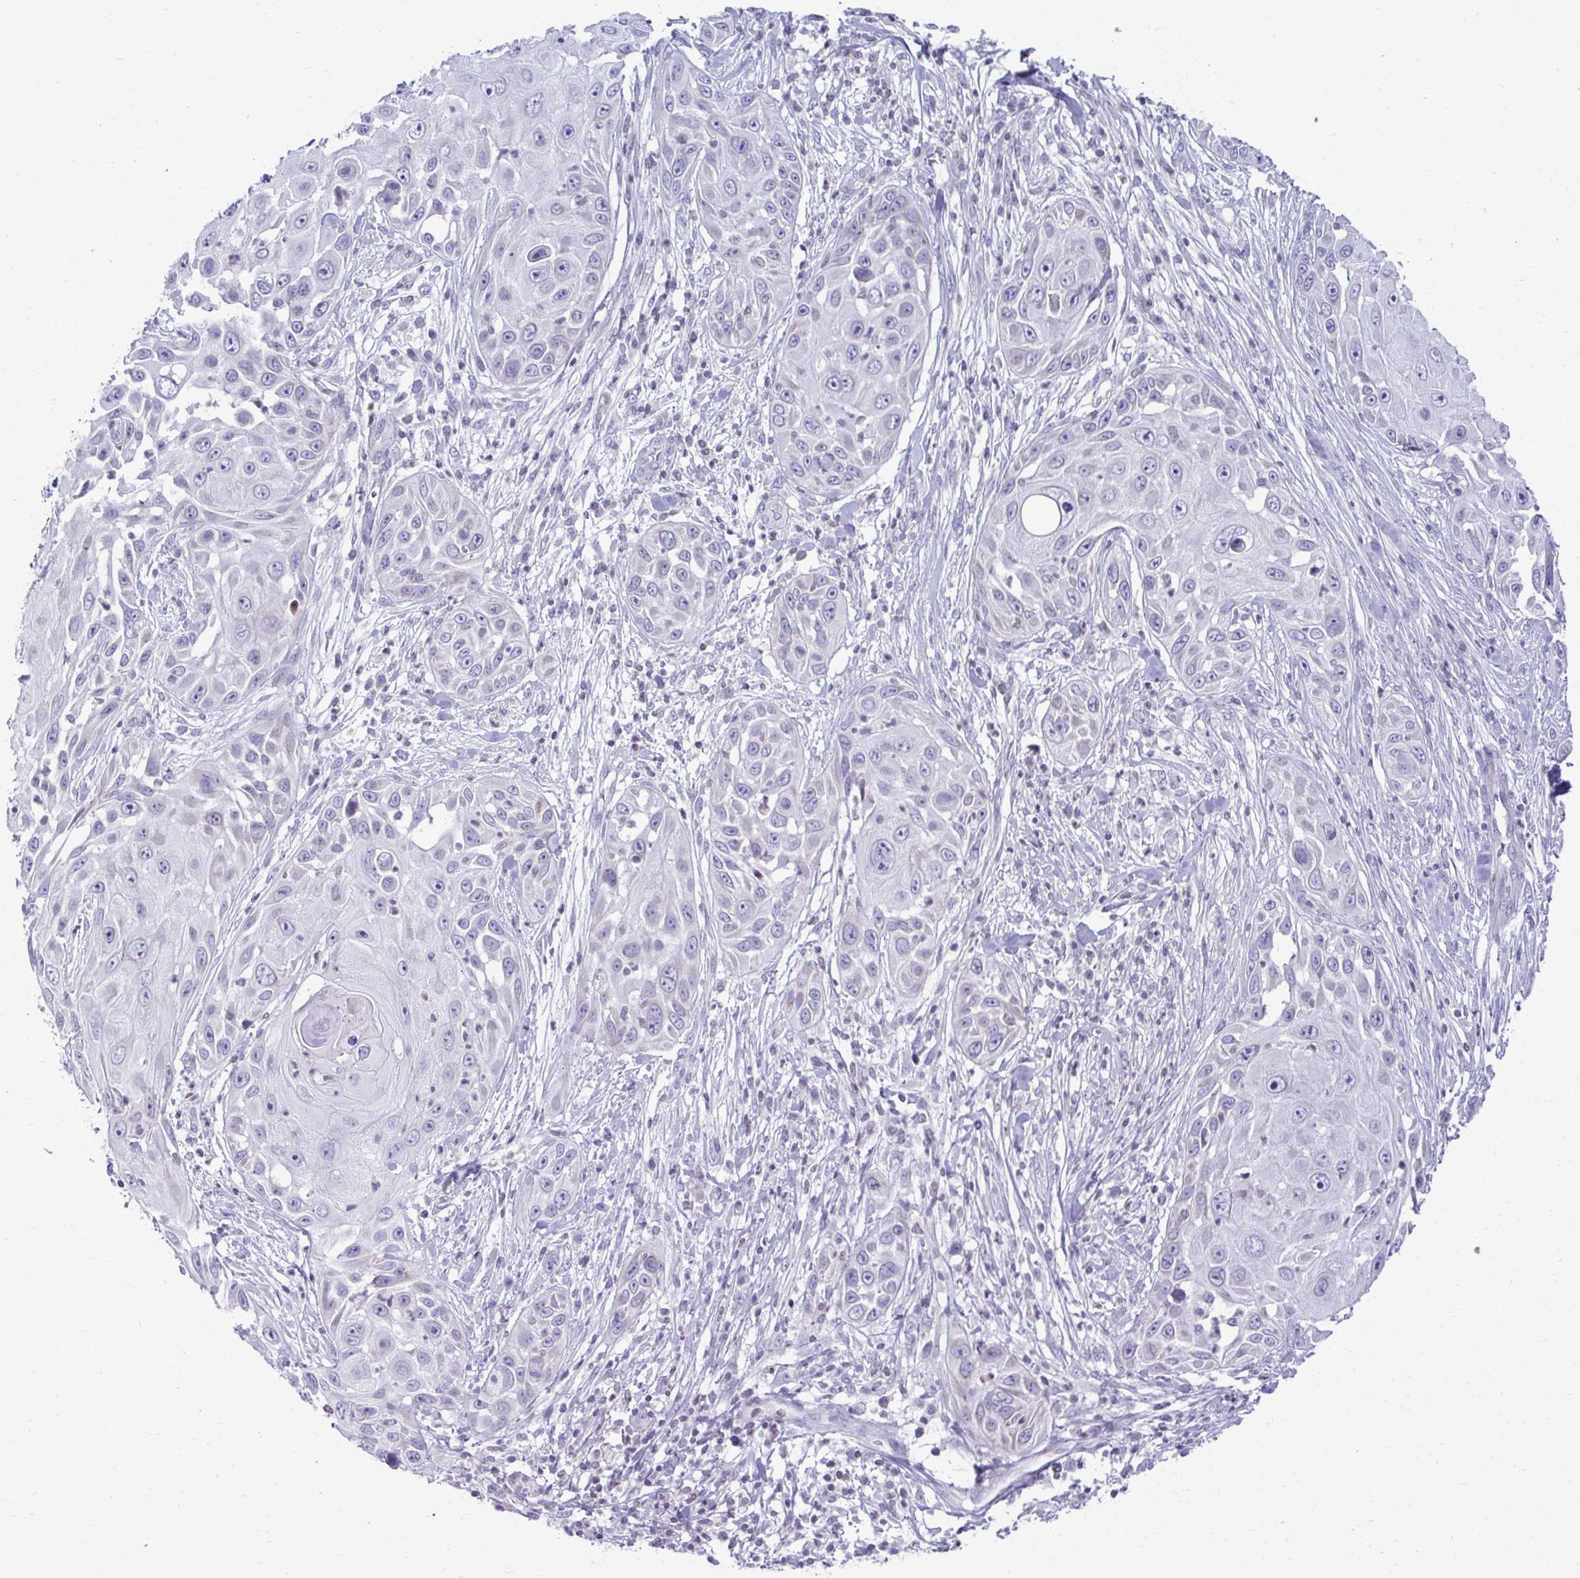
{"staining": {"intensity": "negative", "quantity": "none", "location": "none"}, "tissue": "skin cancer", "cell_type": "Tumor cells", "image_type": "cancer", "snomed": [{"axis": "morphology", "description": "Squamous cell carcinoma, NOS"}, {"axis": "topography", "description": "Skin"}], "caption": "A histopathology image of skin cancer stained for a protein shows no brown staining in tumor cells. (IHC, brightfield microscopy, high magnification).", "gene": "OR7A5", "patient": {"sex": "female", "age": 44}}